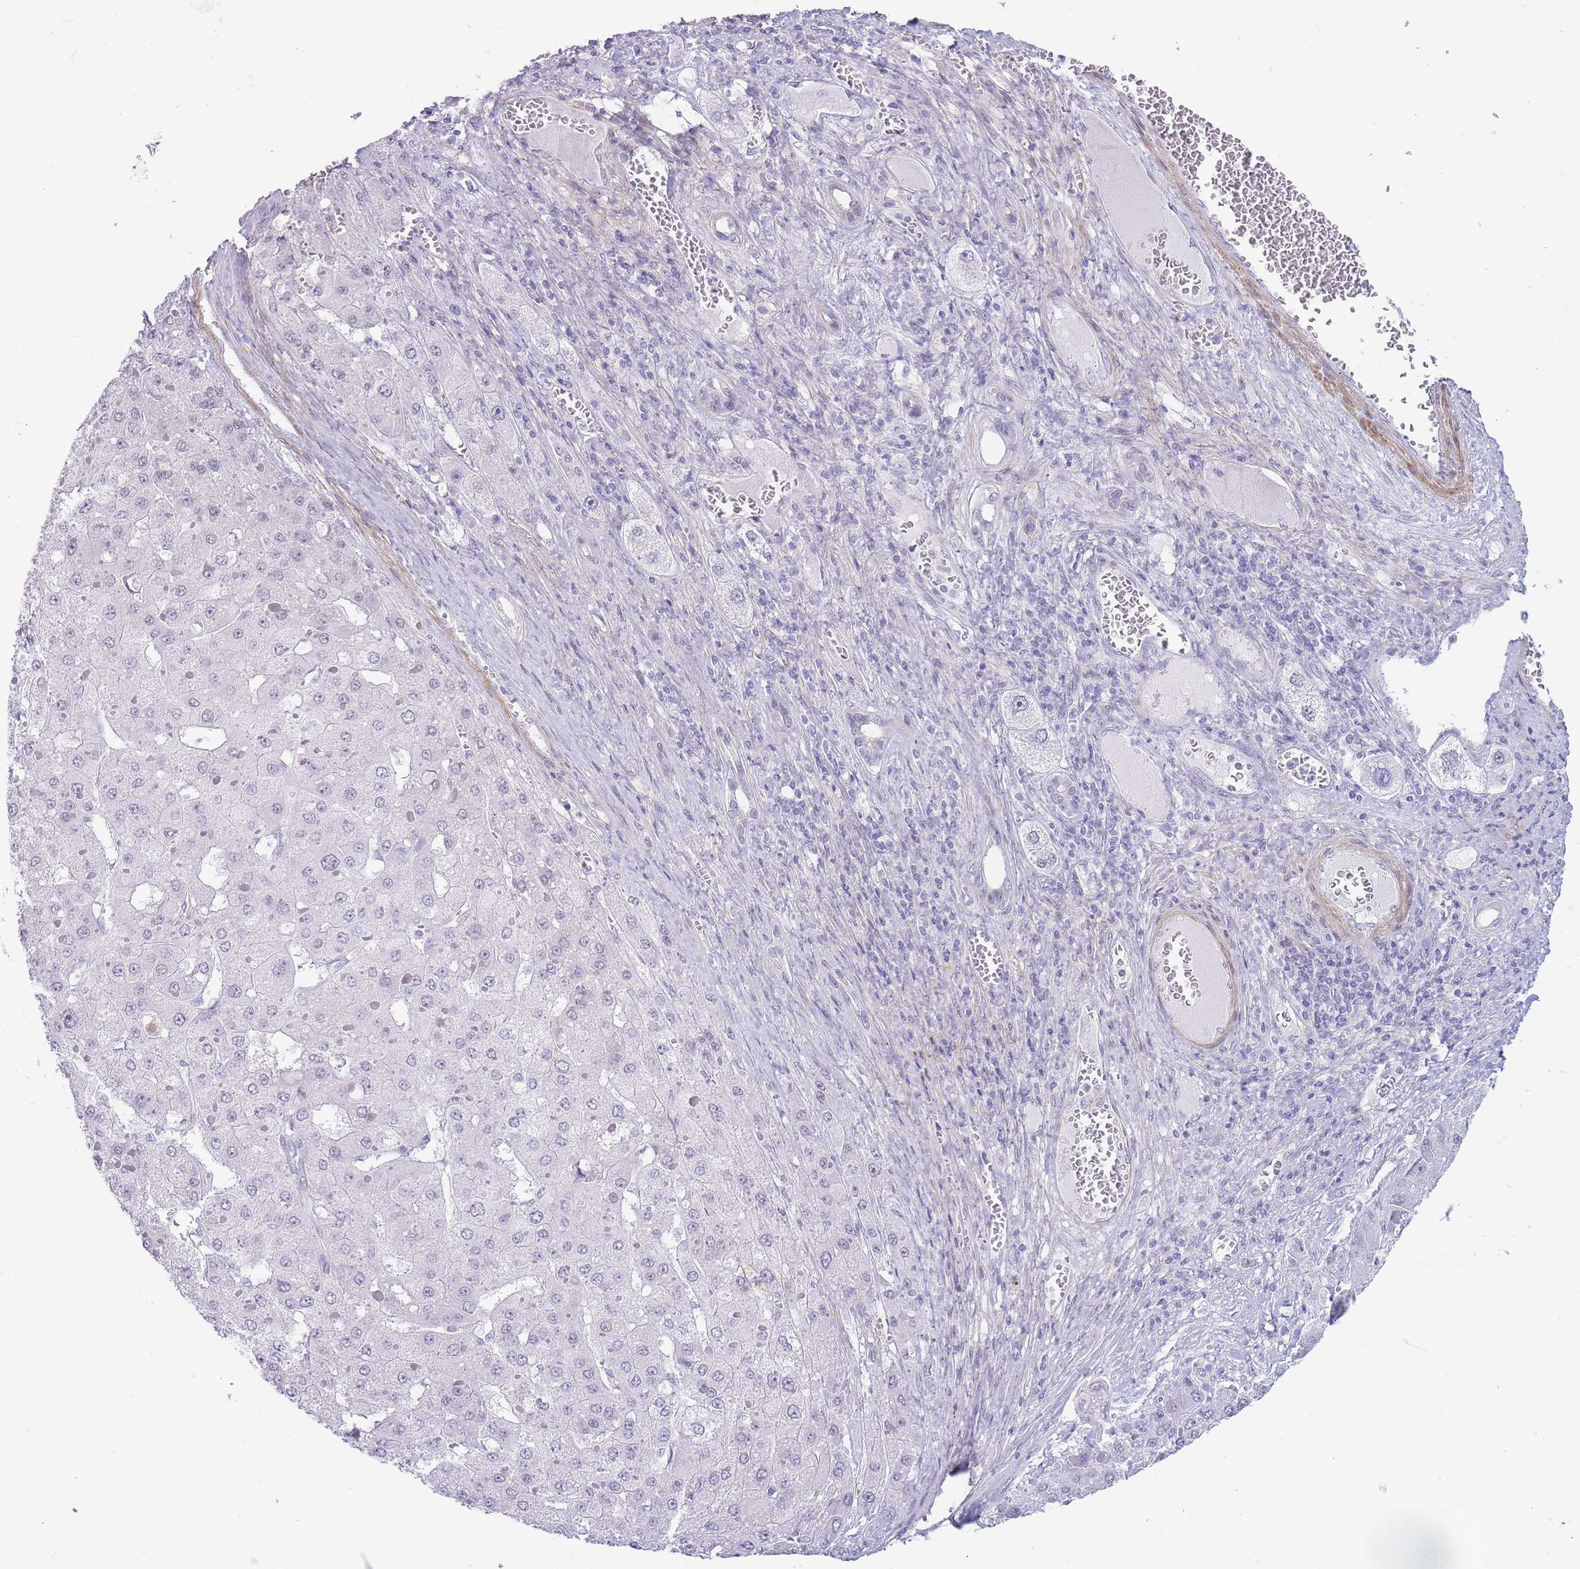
{"staining": {"intensity": "negative", "quantity": "none", "location": "none"}, "tissue": "liver cancer", "cell_type": "Tumor cells", "image_type": "cancer", "snomed": [{"axis": "morphology", "description": "Carcinoma, Hepatocellular, NOS"}, {"axis": "topography", "description": "Liver"}], "caption": "Tumor cells are negative for brown protein staining in liver hepatocellular carcinoma.", "gene": "ASAP3", "patient": {"sex": "female", "age": 73}}